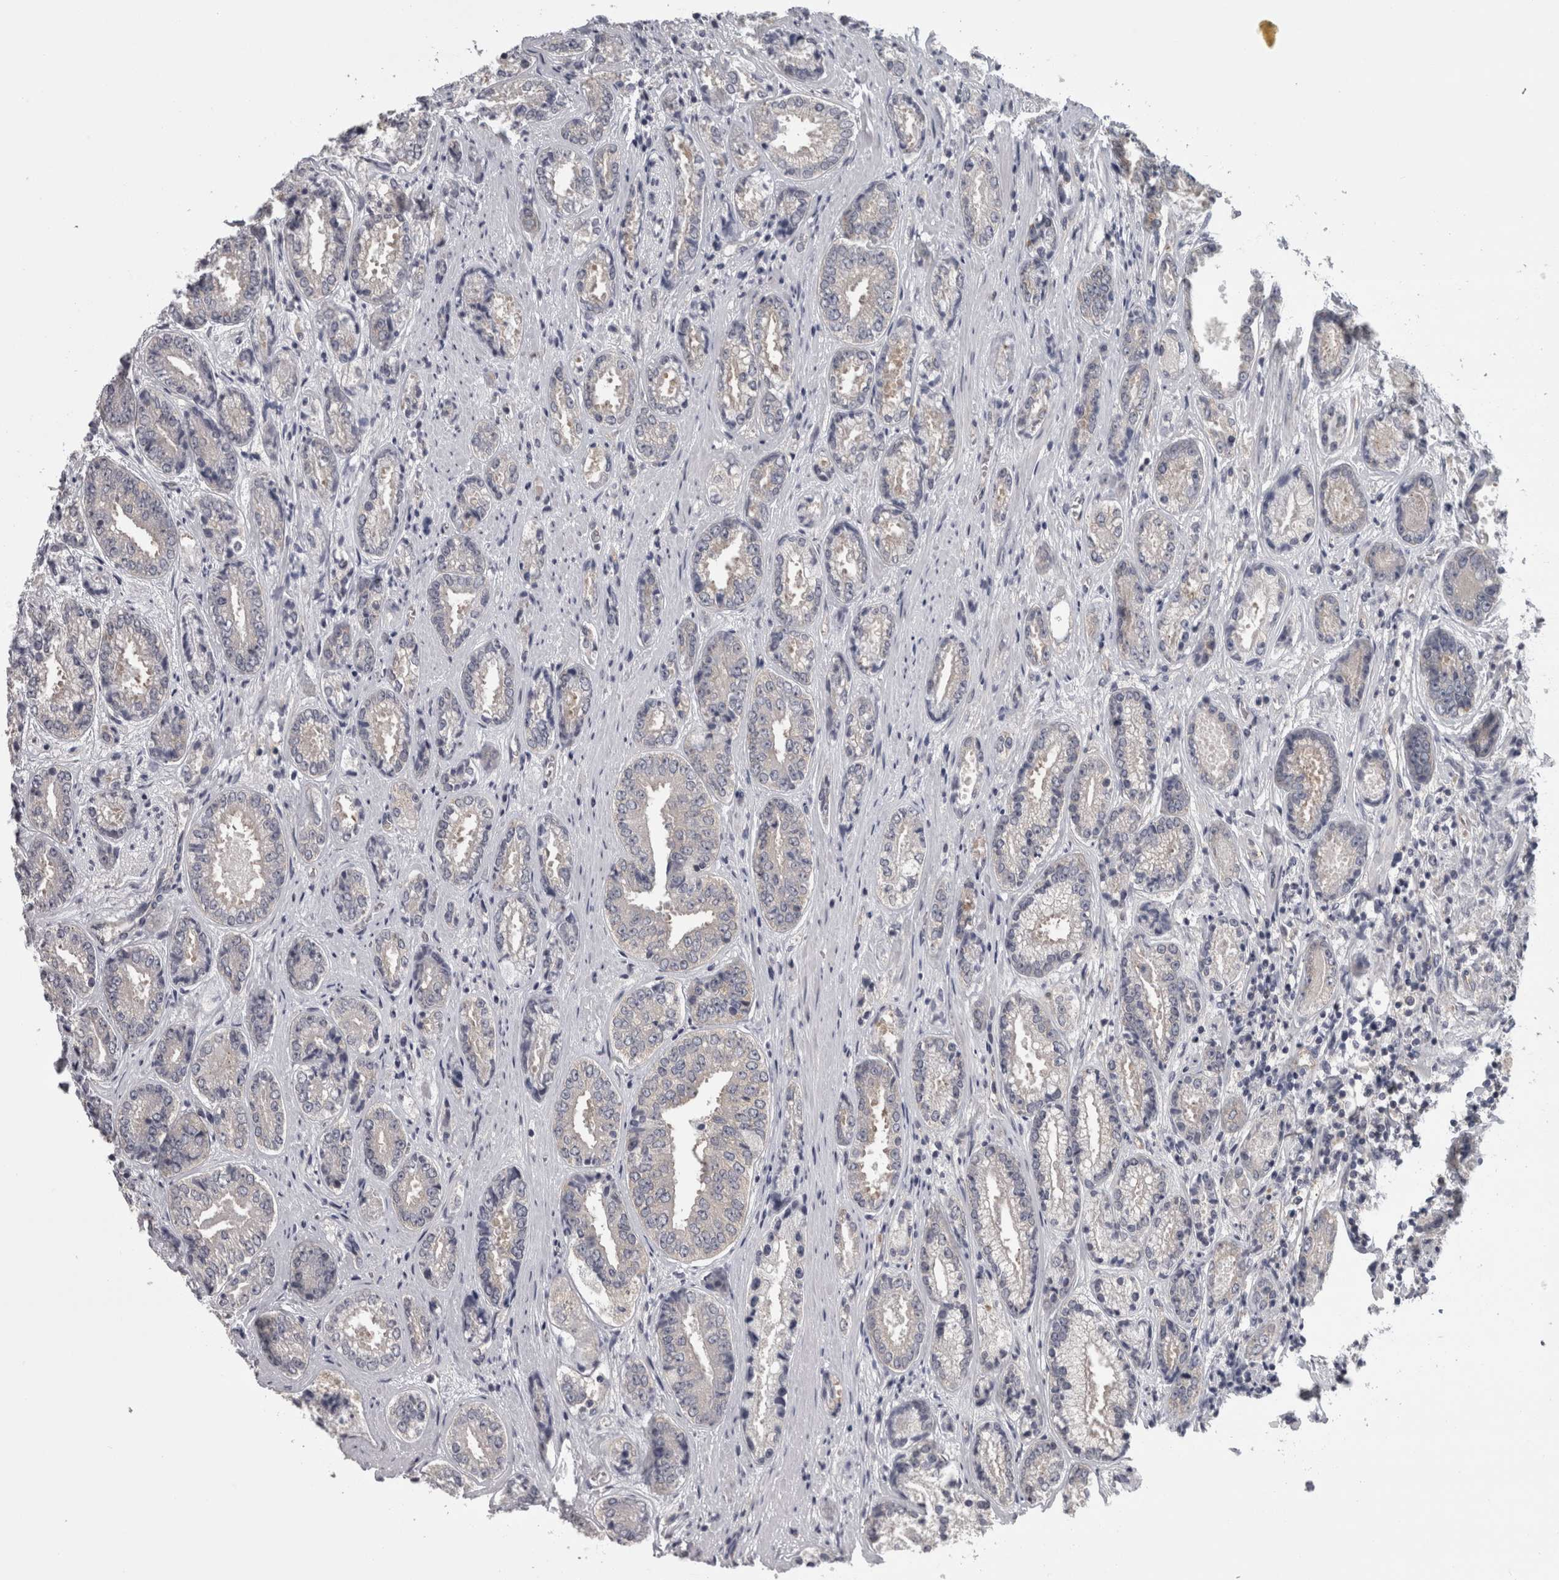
{"staining": {"intensity": "negative", "quantity": "none", "location": "none"}, "tissue": "prostate cancer", "cell_type": "Tumor cells", "image_type": "cancer", "snomed": [{"axis": "morphology", "description": "Adenocarcinoma, High grade"}, {"axis": "topography", "description": "Prostate"}], "caption": "The immunohistochemistry photomicrograph has no significant expression in tumor cells of adenocarcinoma (high-grade) (prostate) tissue.", "gene": "LYZL6", "patient": {"sex": "male", "age": 61}}